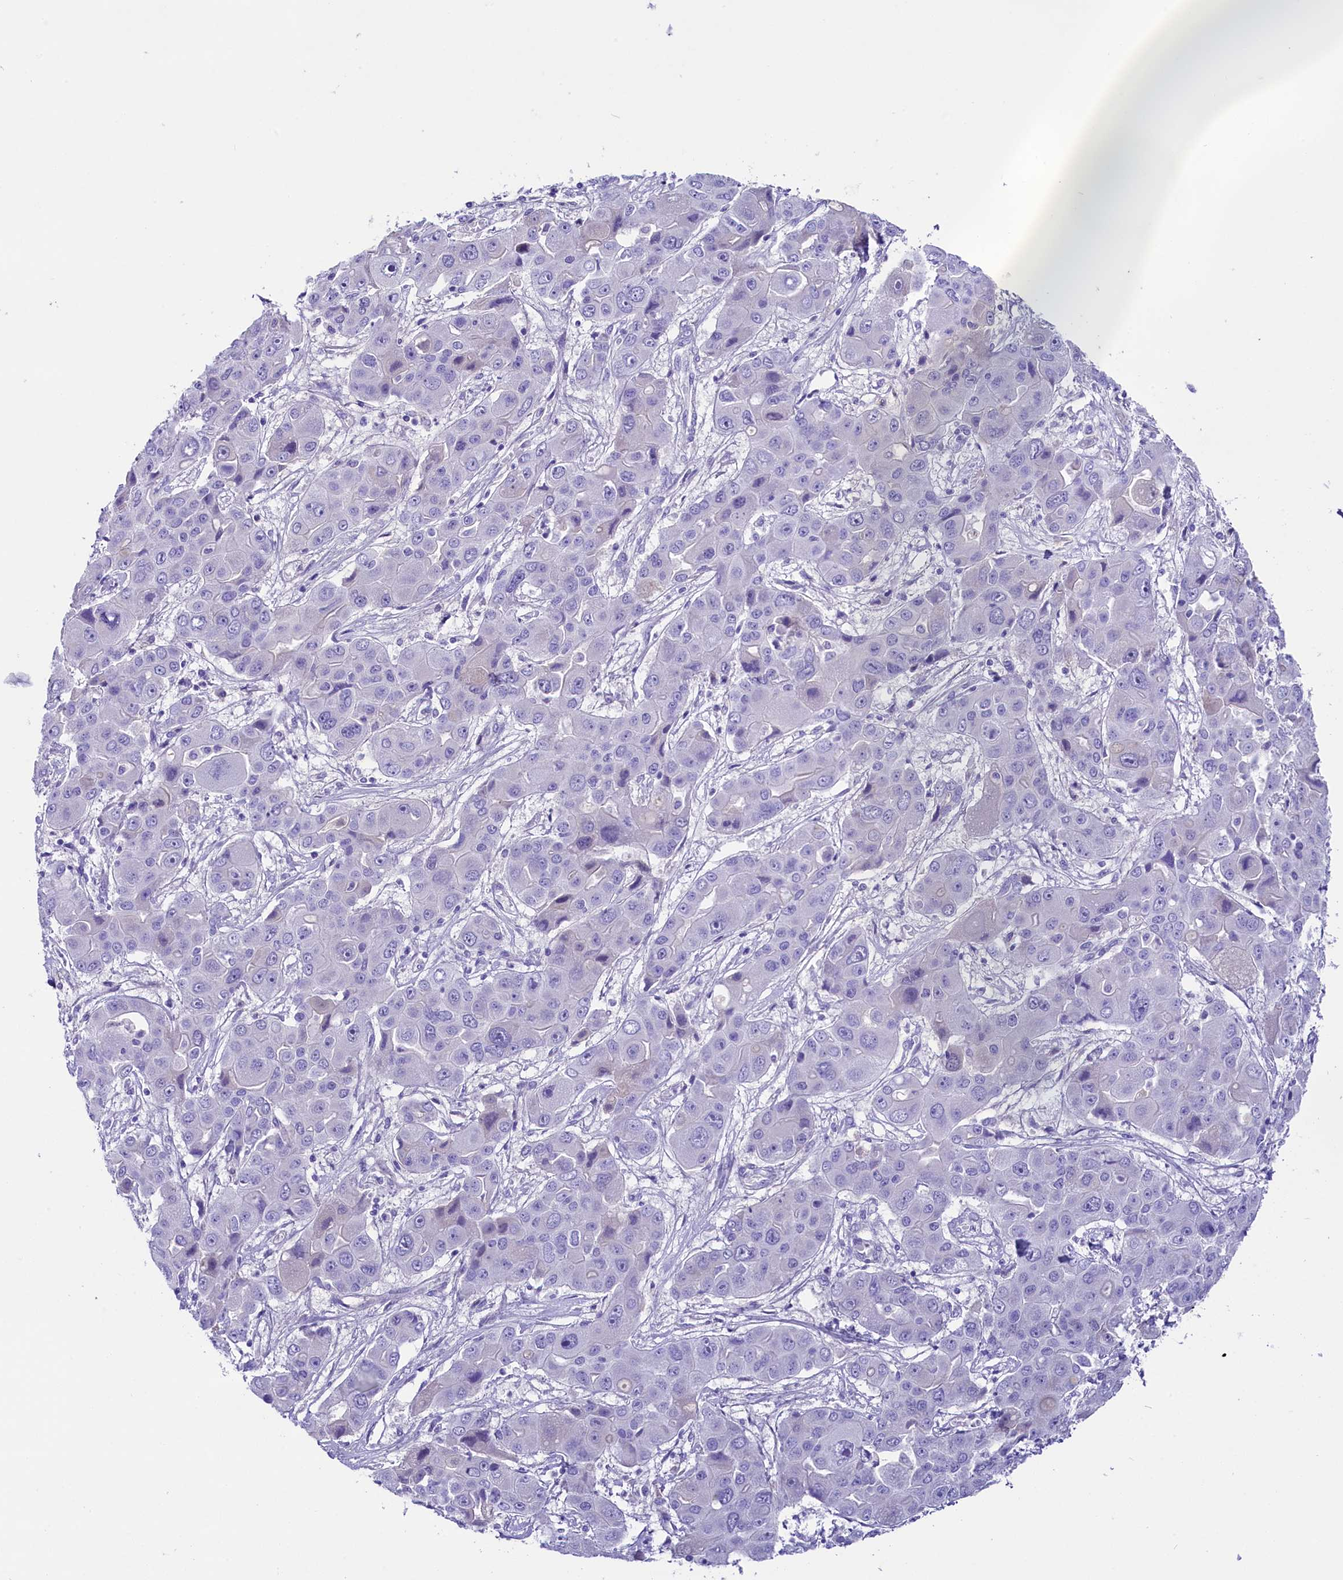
{"staining": {"intensity": "negative", "quantity": "none", "location": "none"}, "tissue": "liver cancer", "cell_type": "Tumor cells", "image_type": "cancer", "snomed": [{"axis": "morphology", "description": "Cholangiocarcinoma"}, {"axis": "topography", "description": "Liver"}], "caption": "Image shows no protein expression in tumor cells of liver cholangiocarcinoma tissue. (DAB (3,3'-diaminobenzidine) IHC with hematoxylin counter stain).", "gene": "SKIDA1", "patient": {"sex": "male", "age": 67}}